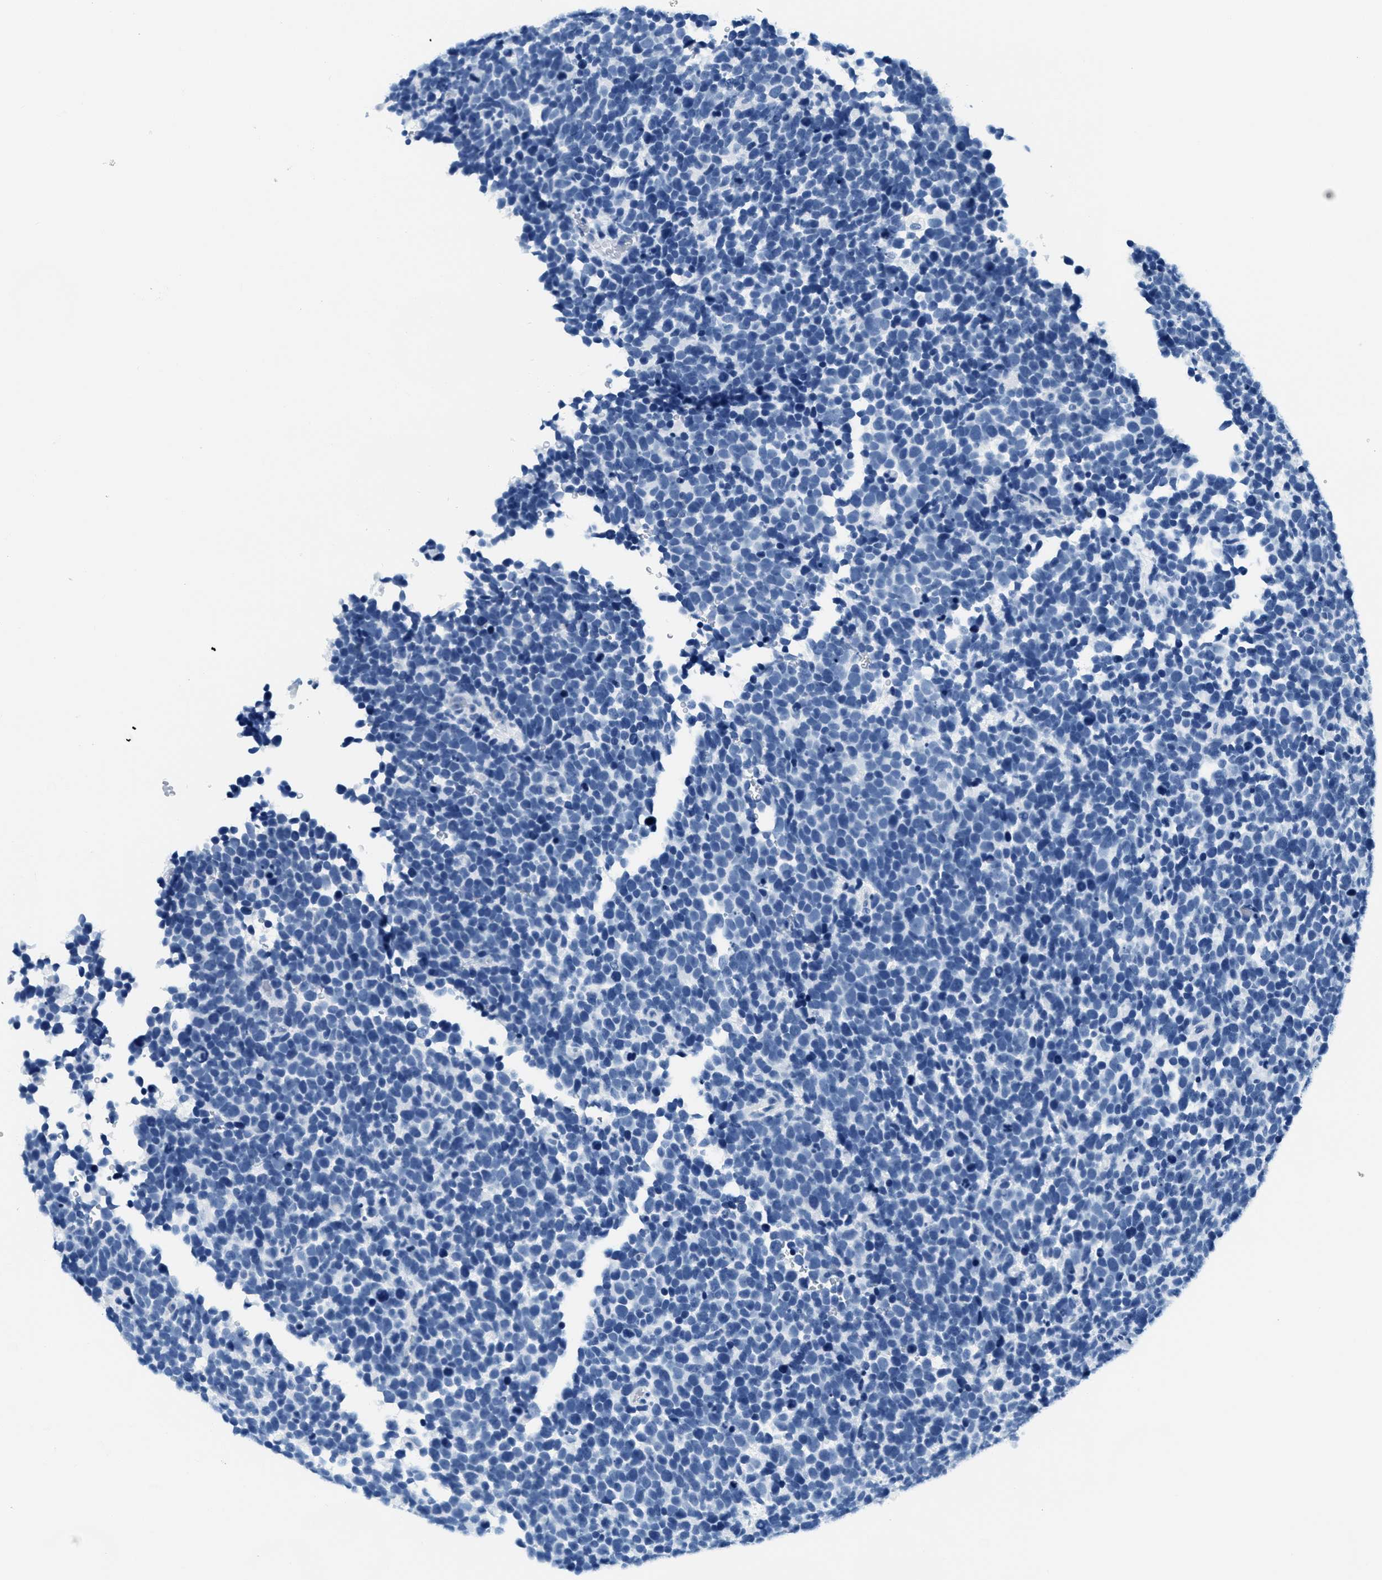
{"staining": {"intensity": "negative", "quantity": "none", "location": "none"}, "tissue": "urothelial cancer", "cell_type": "Tumor cells", "image_type": "cancer", "snomed": [{"axis": "morphology", "description": "Urothelial carcinoma, High grade"}, {"axis": "topography", "description": "Urinary bladder"}], "caption": "Immunohistochemistry image of high-grade urothelial carcinoma stained for a protein (brown), which demonstrates no positivity in tumor cells.", "gene": "CA4", "patient": {"sex": "female", "age": 82}}